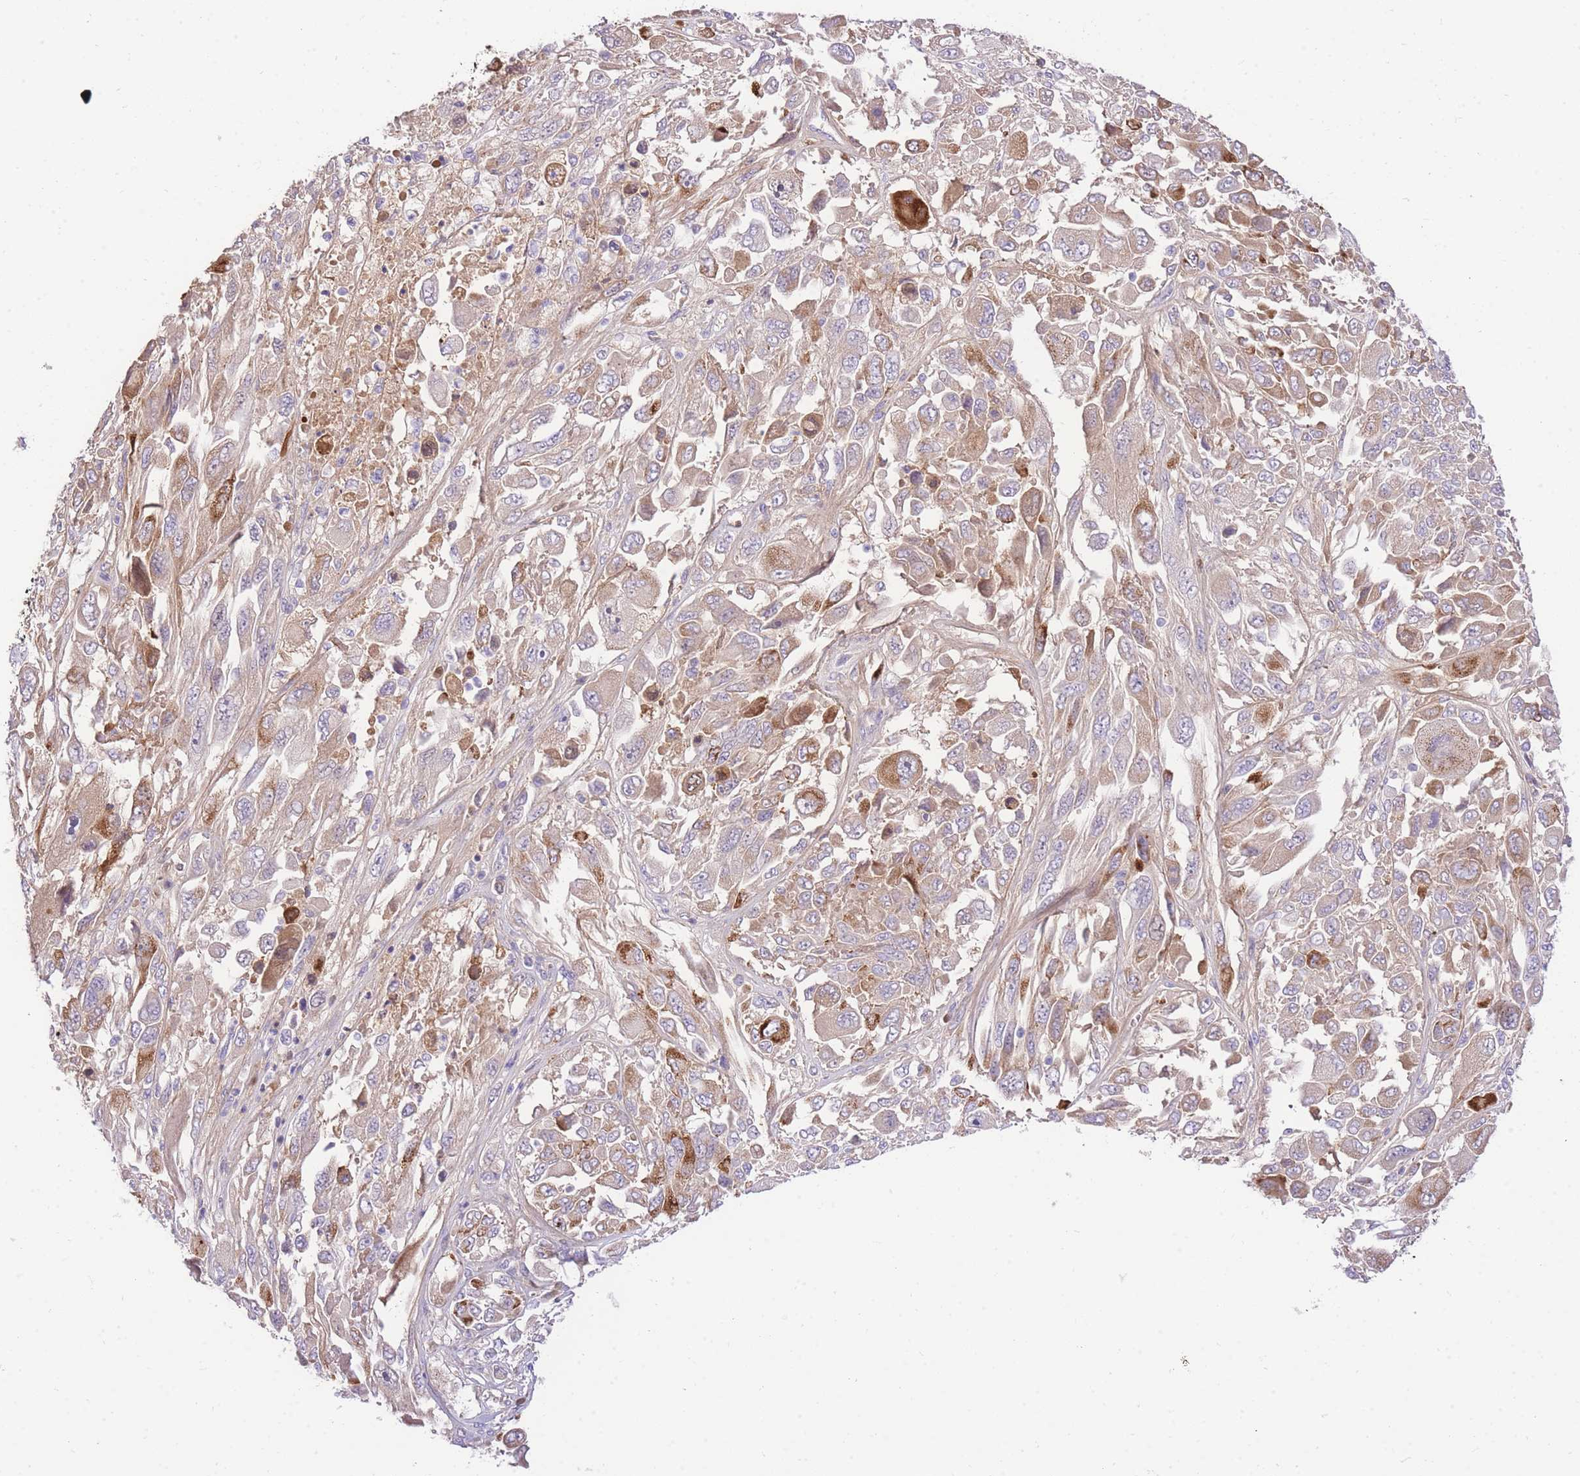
{"staining": {"intensity": "moderate", "quantity": "<25%", "location": "cytoplasmic/membranous"}, "tissue": "melanoma", "cell_type": "Tumor cells", "image_type": "cancer", "snomed": [{"axis": "morphology", "description": "Malignant melanoma, NOS"}, {"axis": "topography", "description": "Skin"}], "caption": "Protein expression analysis of malignant melanoma shows moderate cytoplasmic/membranous positivity in approximately <25% of tumor cells.", "gene": "LIPH", "patient": {"sex": "female", "age": 91}}